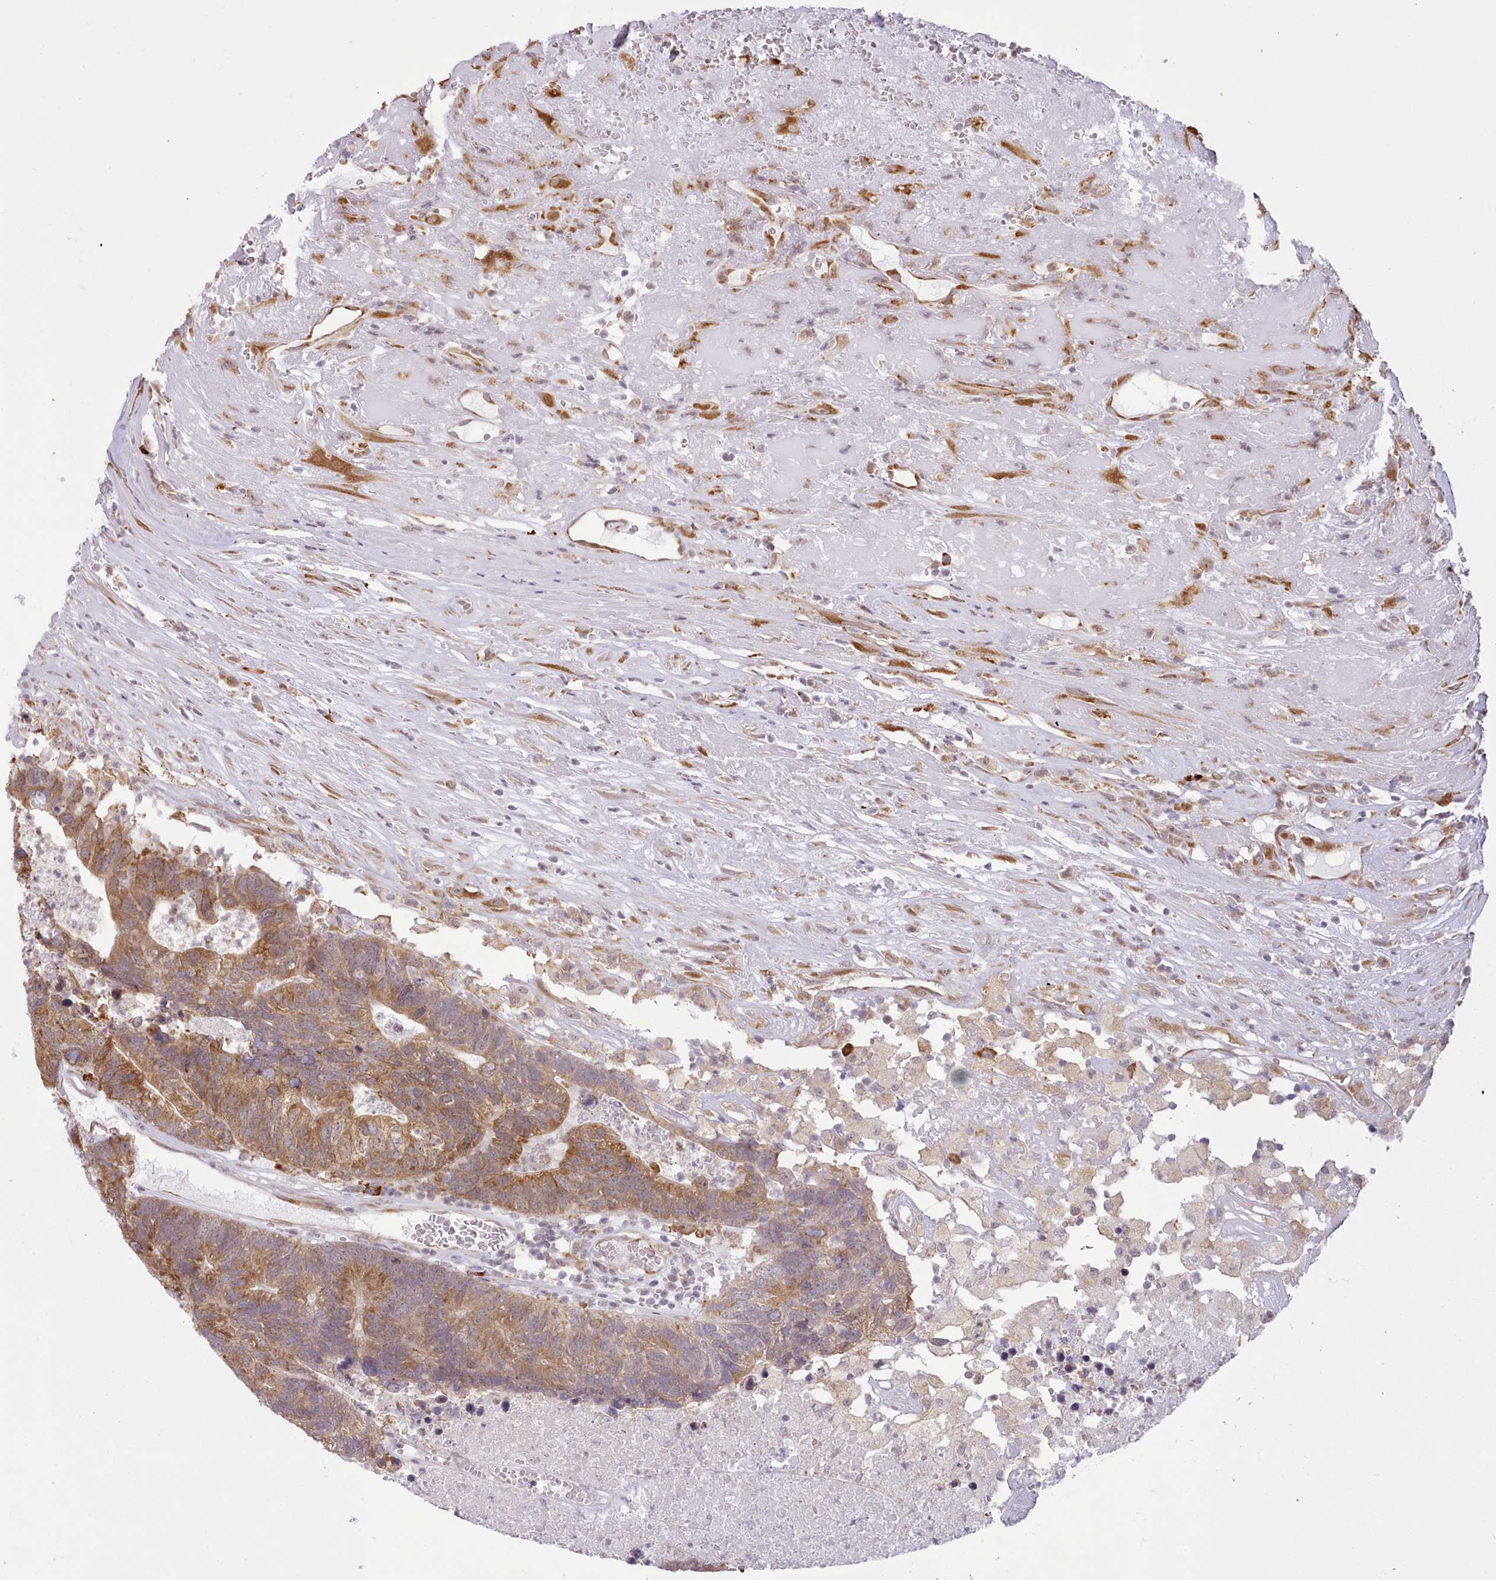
{"staining": {"intensity": "moderate", "quantity": ">75%", "location": "cytoplasmic/membranous"}, "tissue": "colorectal cancer", "cell_type": "Tumor cells", "image_type": "cancer", "snomed": [{"axis": "morphology", "description": "Adenocarcinoma, NOS"}, {"axis": "topography", "description": "Colon"}], "caption": "Brown immunohistochemical staining in colorectal cancer (adenocarcinoma) displays moderate cytoplasmic/membranous expression in approximately >75% of tumor cells. The staining was performed using DAB (3,3'-diaminobenzidine), with brown indicating positive protein expression. Nuclei are stained blue with hematoxylin.", "gene": "SEC61B", "patient": {"sex": "female", "age": 48}}